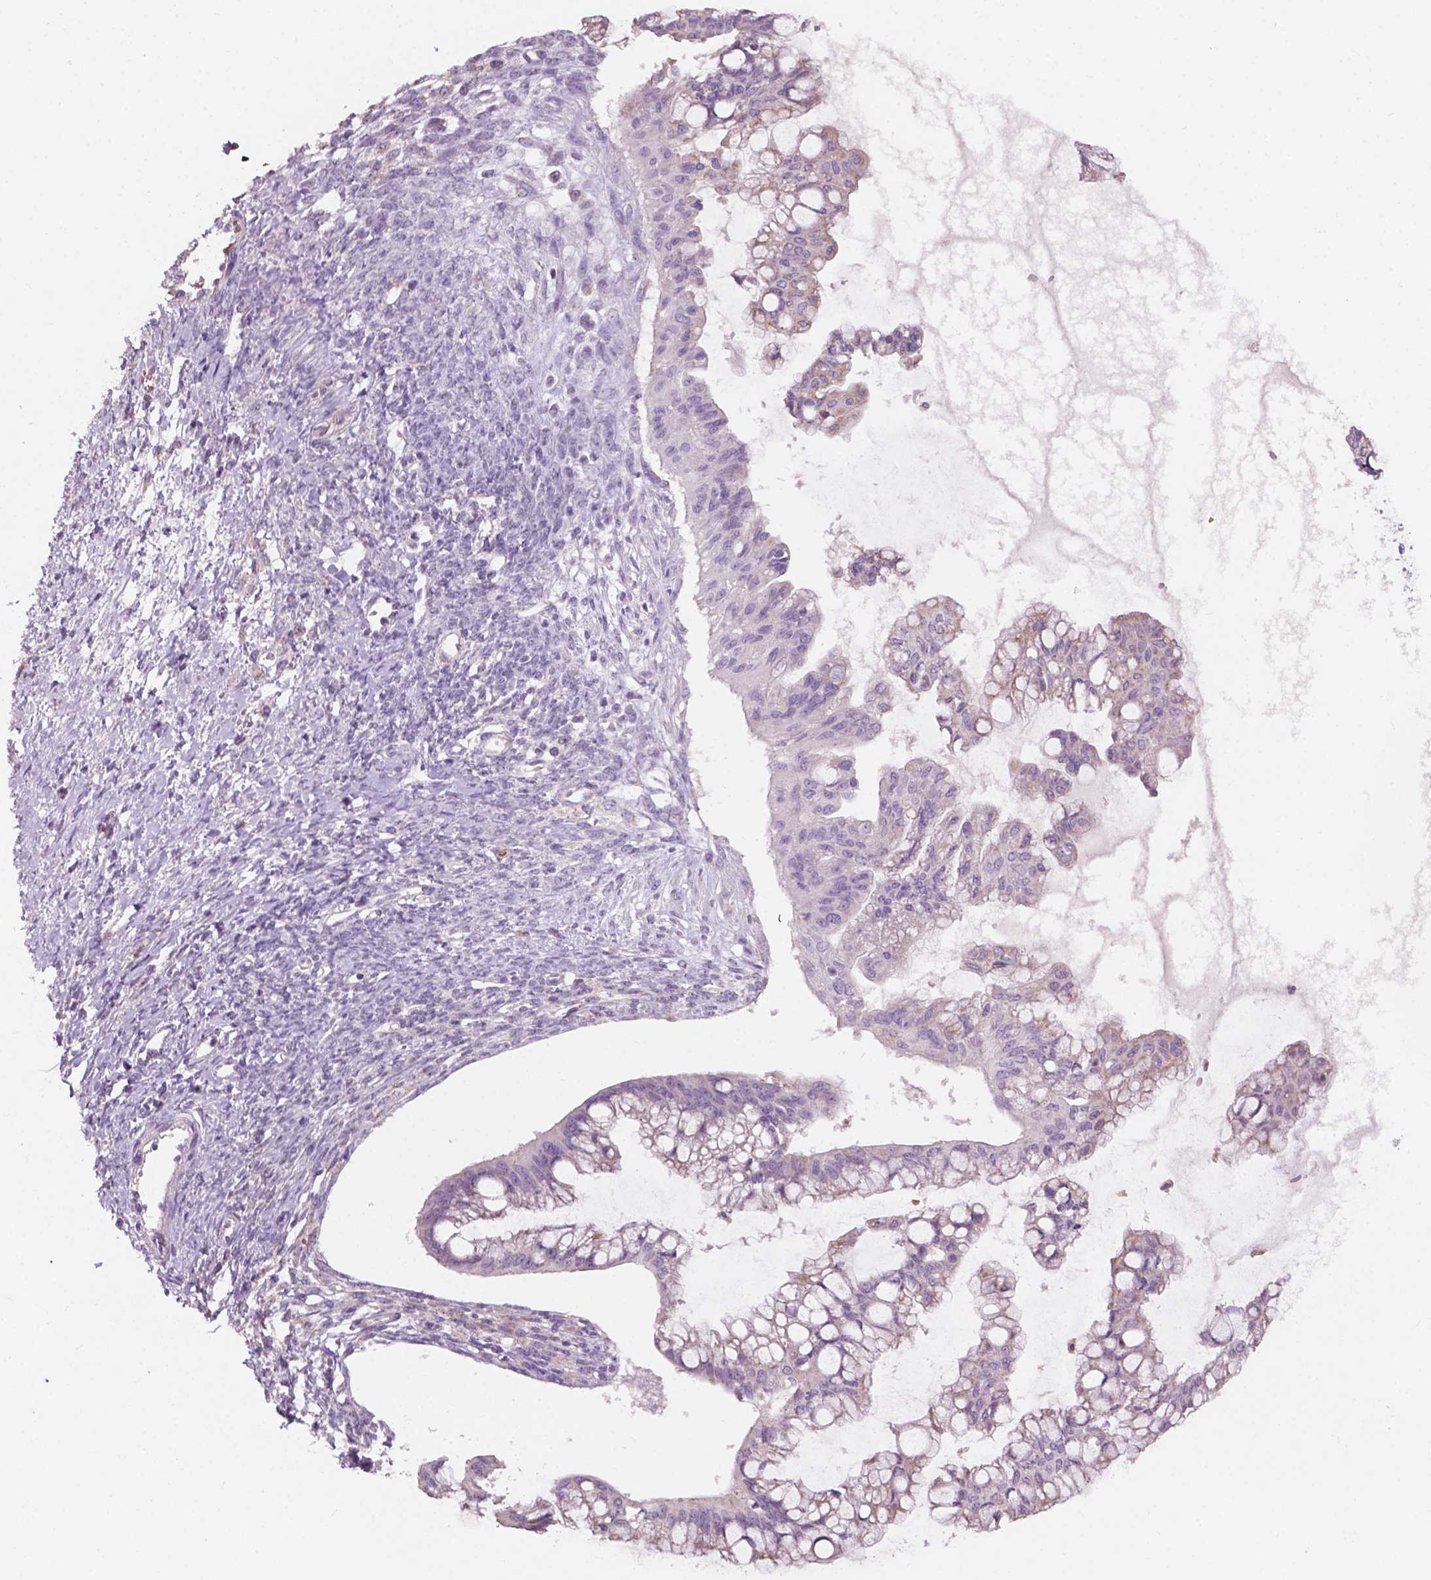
{"staining": {"intensity": "negative", "quantity": "none", "location": "none"}, "tissue": "ovarian cancer", "cell_type": "Tumor cells", "image_type": "cancer", "snomed": [{"axis": "morphology", "description": "Cystadenocarcinoma, mucinous, NOS"}, {"axis": "topography", "description": "Ovary"}], "caption": "An immunohistochemistry micrograph of ovarian mucinous cystadenocarcinoma is shown. There is no staining in tumor cells of ovarian mucinous cystadenocarcinoma.", "gene": "NDUFS1", "patient": {"sex": "female", "age": 73}}